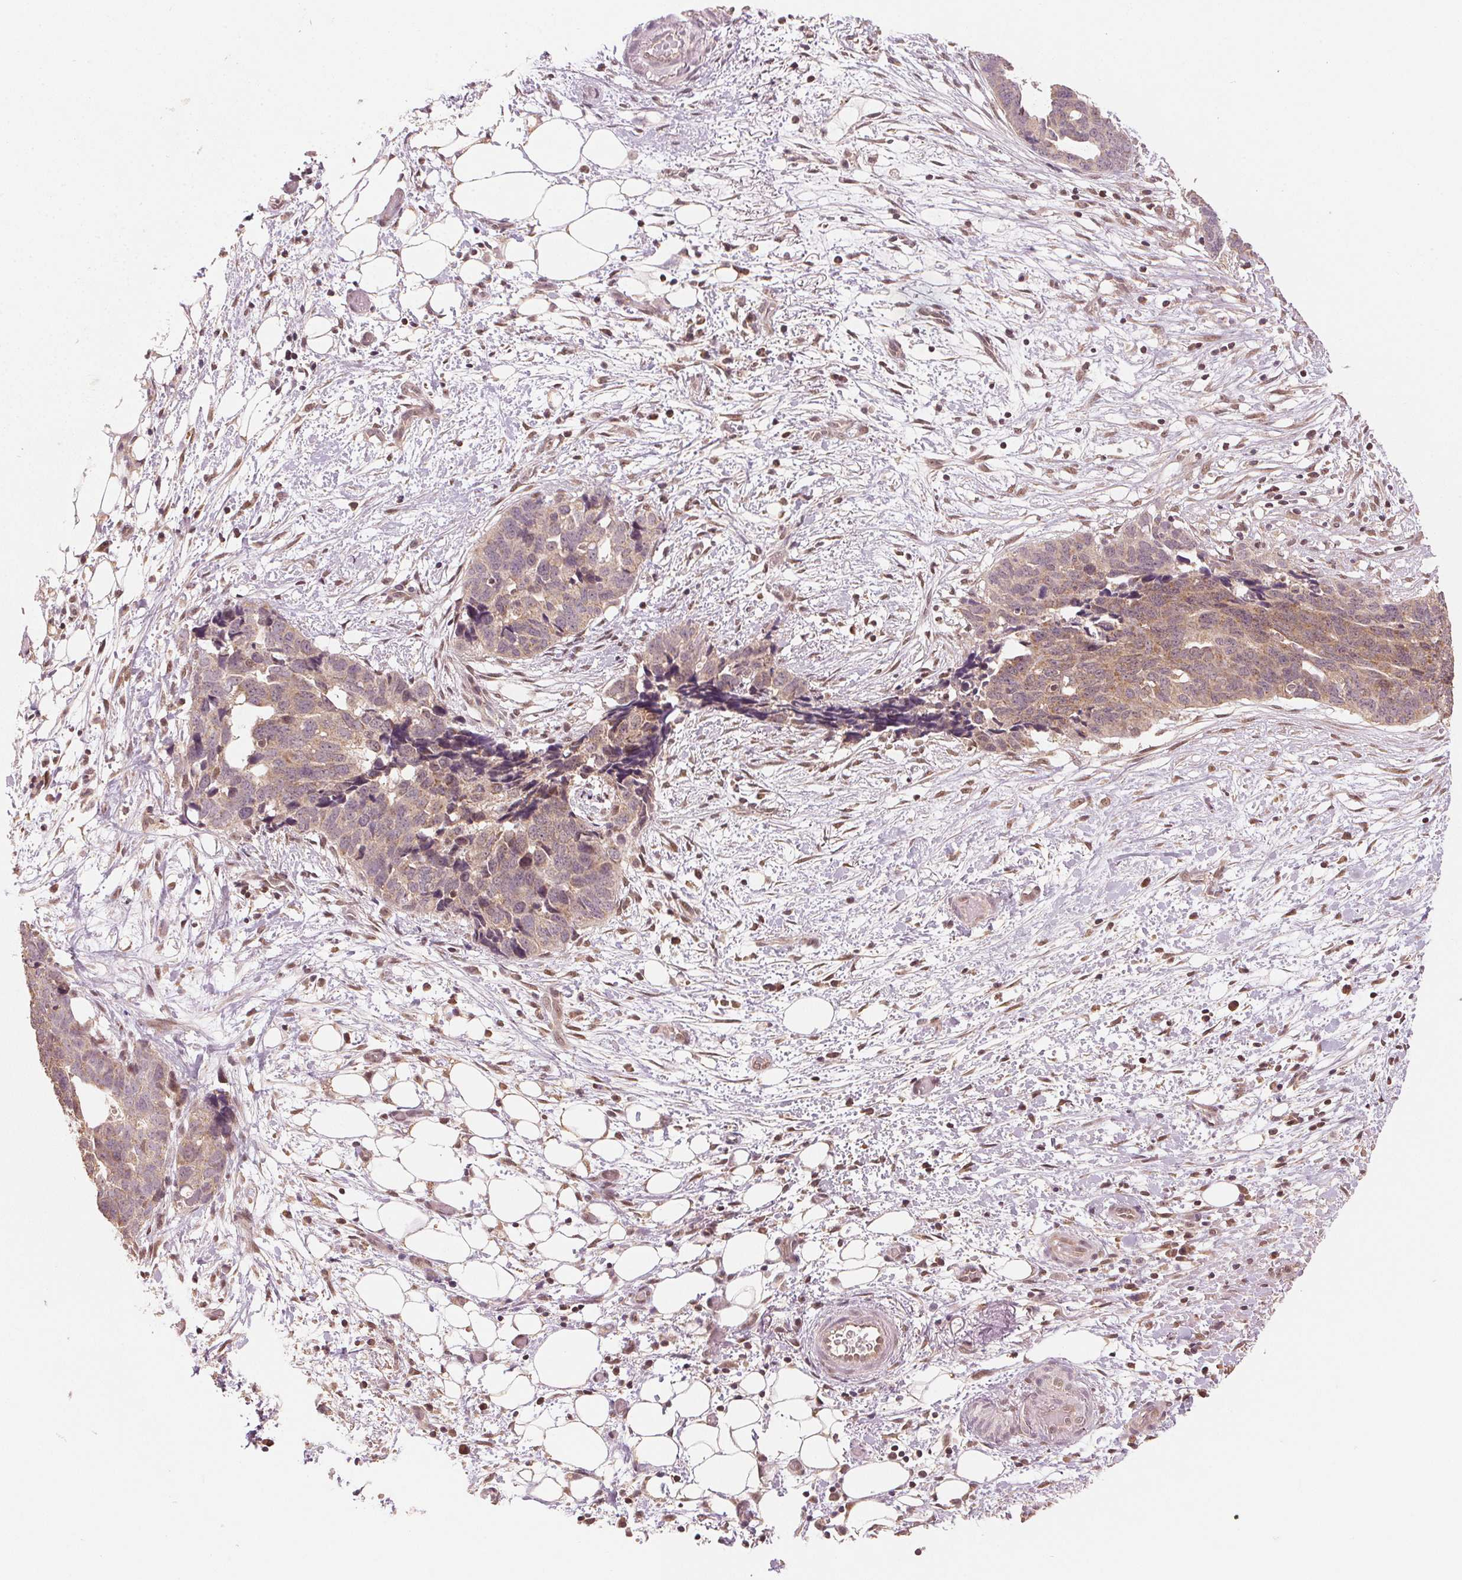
{"staining": {"intensity": "weak", "quantity": ">75%", "location": "cytoplasmic/membranous"}, "tissue": "ovarian cancer", "cell_type": "Tumor cells", "image_type": "cancer", "snomed": [{"axis": "morphology", "description": "Cystadenocarcinoma, serous, NOS"}, {"axis": "topography", "description": "Ovary"}], "caption": "There is low levels of weak cytoplasmic/membranous staining in tumor cells of serous cystadenocarcinoma (ovarian), as demonstrated by immunohistochemical staining (brown color).", "gene": "C2orf73", "patient": {"sex": "female", "age": 69}}